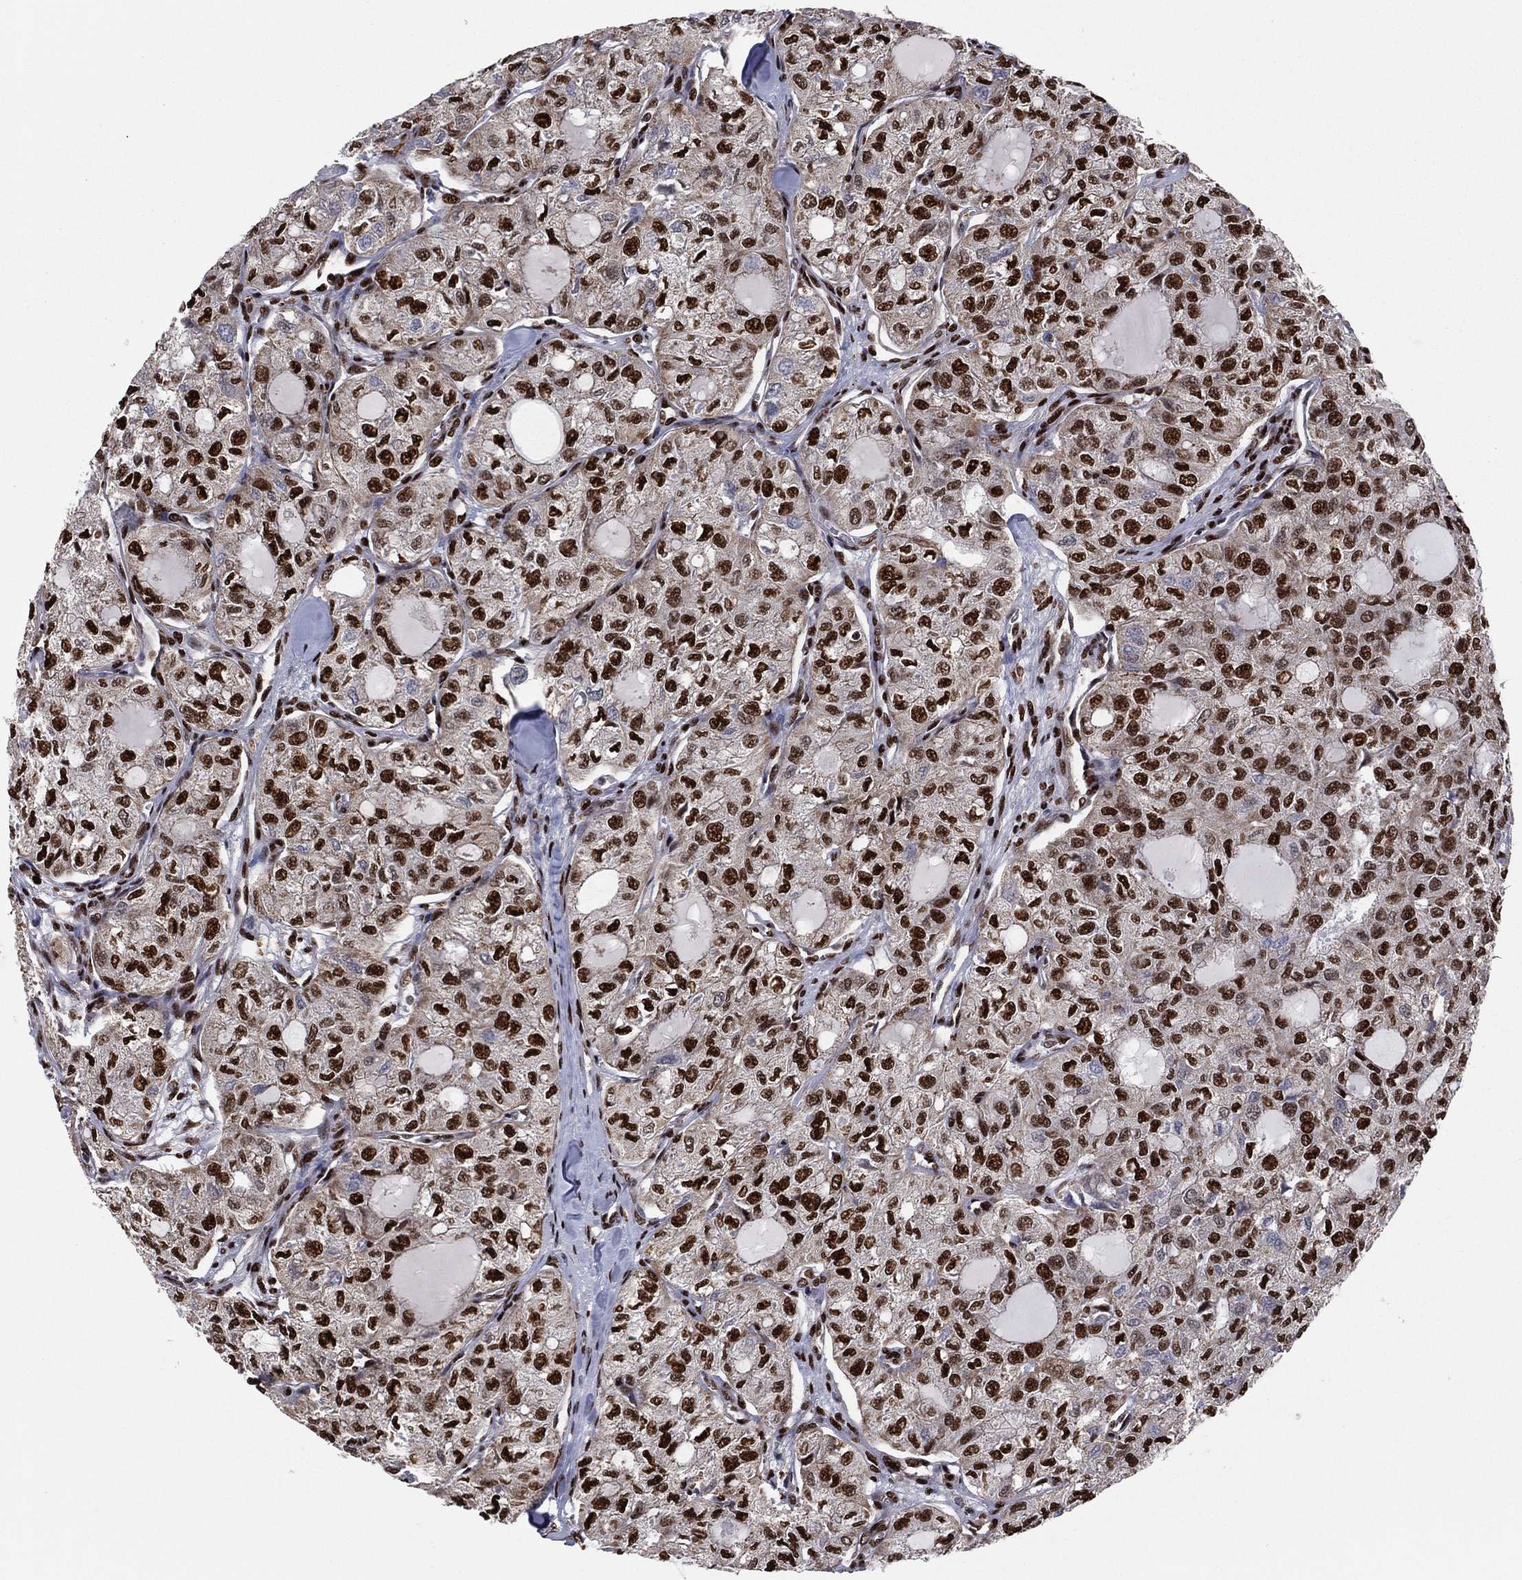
{"staining": {"intensity": "strong", "quantity": ">75%", "location": "nuclear"}, "tissue": "thyroid cancer", "cell_type": "Tumor cells", "image_type": "cancer", "snomed": [{"axis": "morphology", "description": "Follicular adenoma carcinoma, NOS"}, {"axis": "topography", "description": "Thyroid gland"}], "caption": "Tumor cells display high levels of strong nuclear expression in approximately >75% of cells in thyroid follicular adenoma carcinoma. (DAB IHC, brown staining for protein, blue staining for nuclei).", "gene": "TP53BP1", "patient": {"sex": "male", "age": 75}}